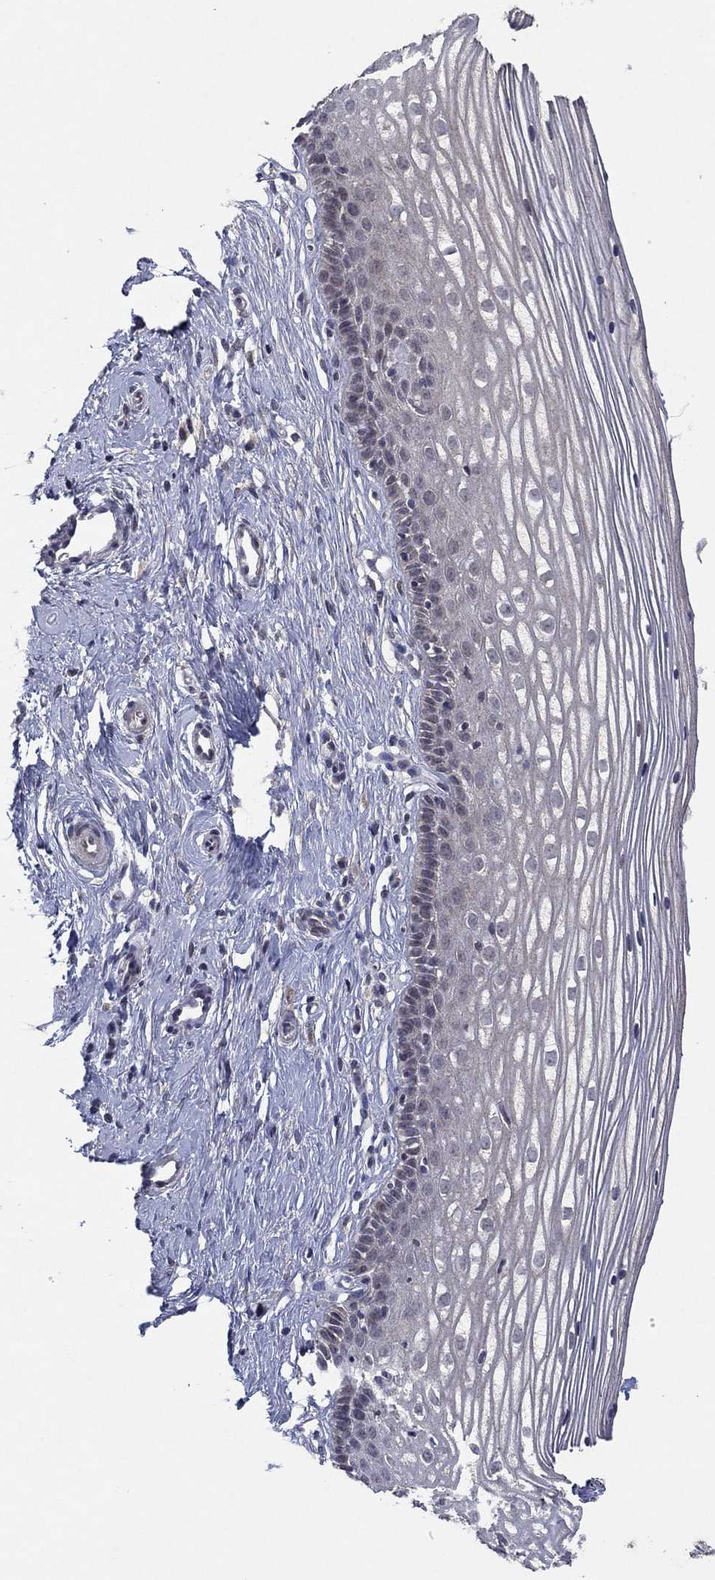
{"staining": {"intensity": "negative", "quantity": "none", "location": "none"}, "tissue": "cervix", "cell_type": "Glandular cells", "image_type": "normal", "snomed": [{"axis": "morphology", "description": "Normal tissue, NOS"}, {"axis": "topography", "description": "Cervix"}], "caption": "DAB immunohistochemical staining of unremarkable cervix demonstrates no significant expression in glandular cells.", "gene": "IL4", "patient": {"sex": "female", "age": 40}}